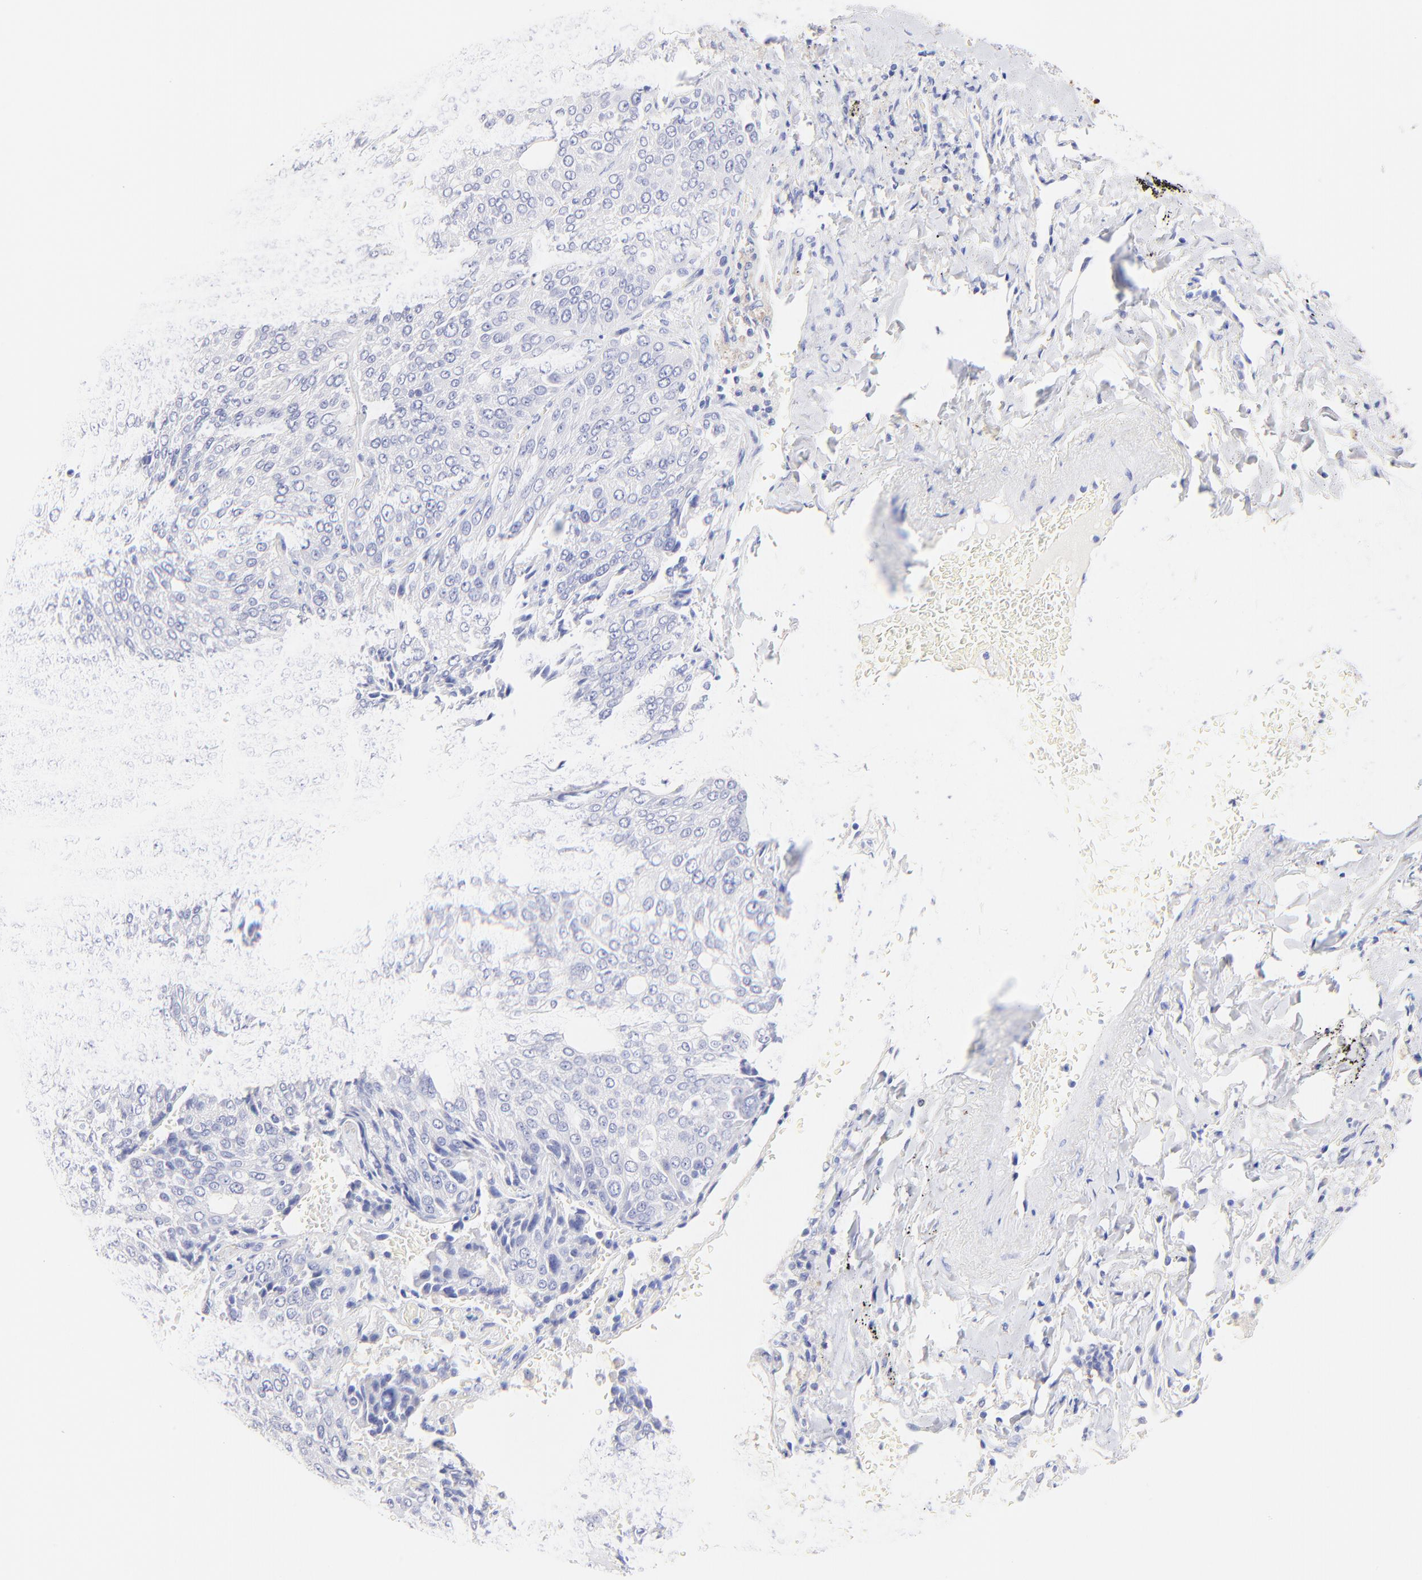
{"staining": {"intensity": "negative", "quantity": "none", "location": "none"}, "tissue": "lung cancer", "cell_type": "Tumor cells", "image_type": "cancer", "snomed": [{"axis": "morphology", "description": "Squamous cell carcinoma, NOS"}, {"axis": "topography", "description": "Lung"}], "caption": "IHC of lung squamous cell carcinoma reveals no expression in tumor cells.", "gene": "RAB3A", "patient": {"sex": "male", "age": 54}}